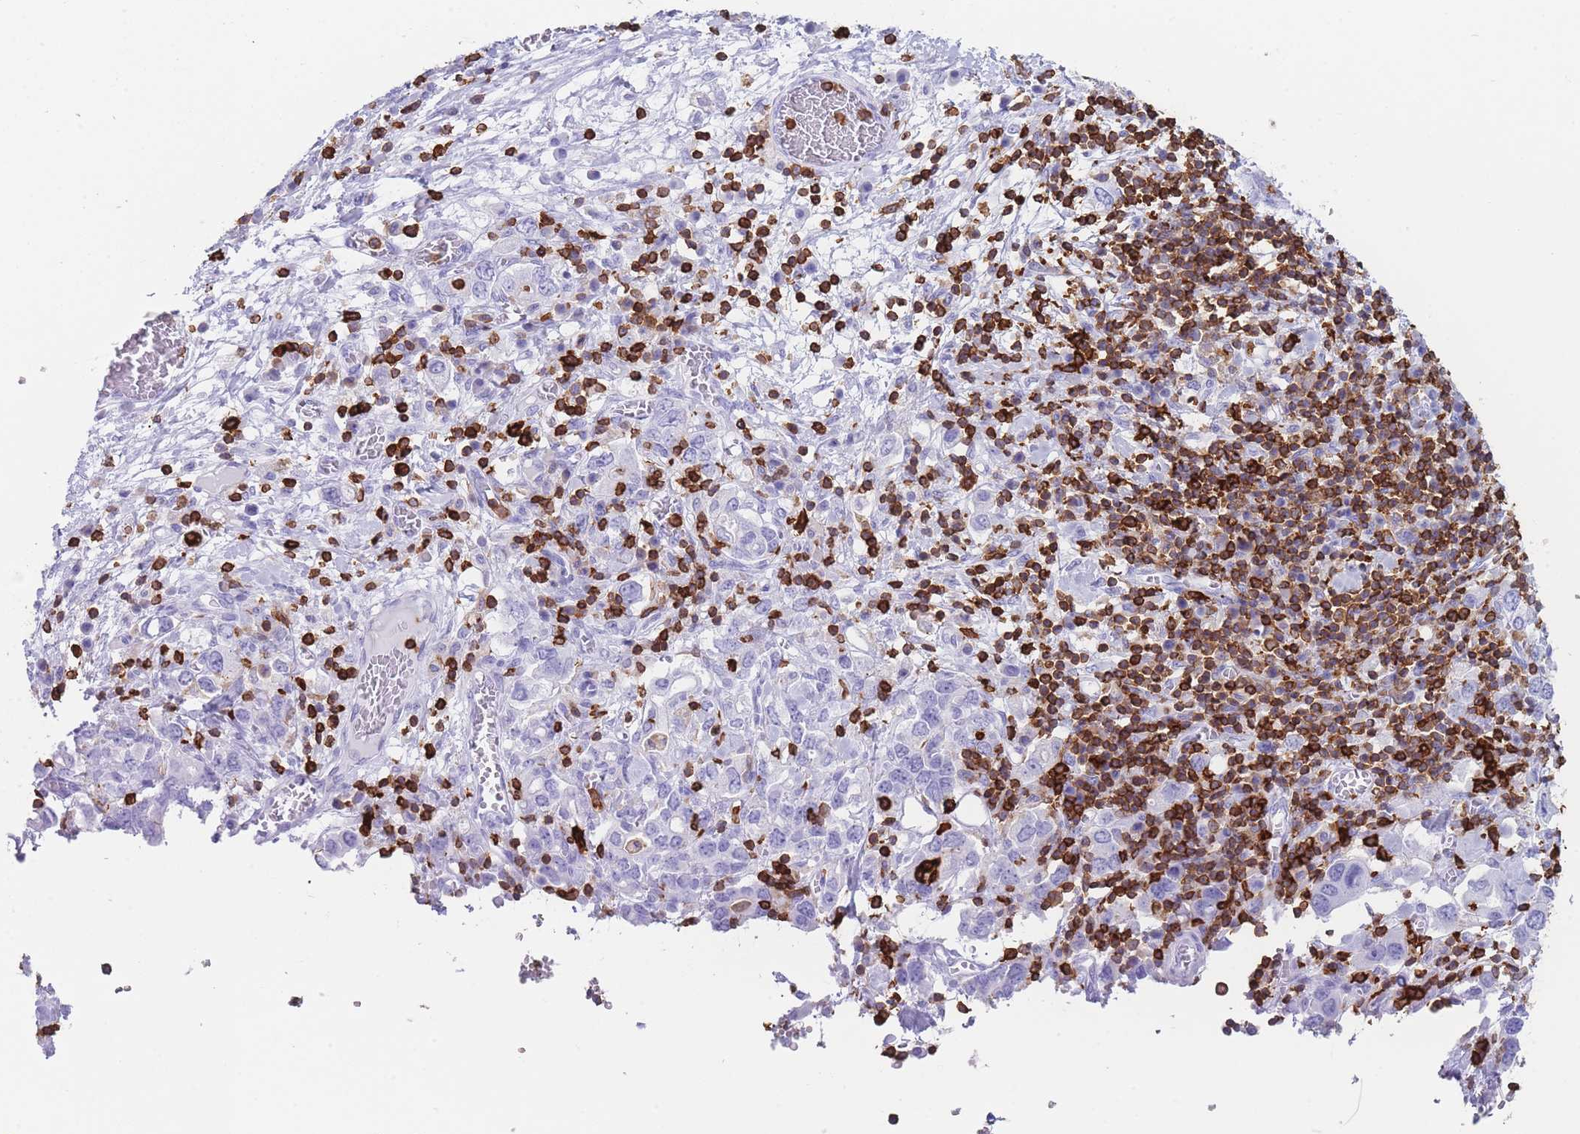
{"staining": {"intensity": "negative", "quantity": "none", "location": "none"}, "tissue": "stomach cancer", "cell_type": "Tumor cells", "image_type": "cancer", "snomed": [{"axis": "morphology", "description": "Adenocarcinoma, NOS"}, {"axis": "topography", "description": "Stomach, upper"}, {"axis": "topography", "description": "Stomach"}], "caption": "Stomach adenocarcinoma was stained to show a protein in brown. There is no significant positivity in tumor cells.", "gene": "CORO1A", "patient": {"sex": "male", "age": 62}}